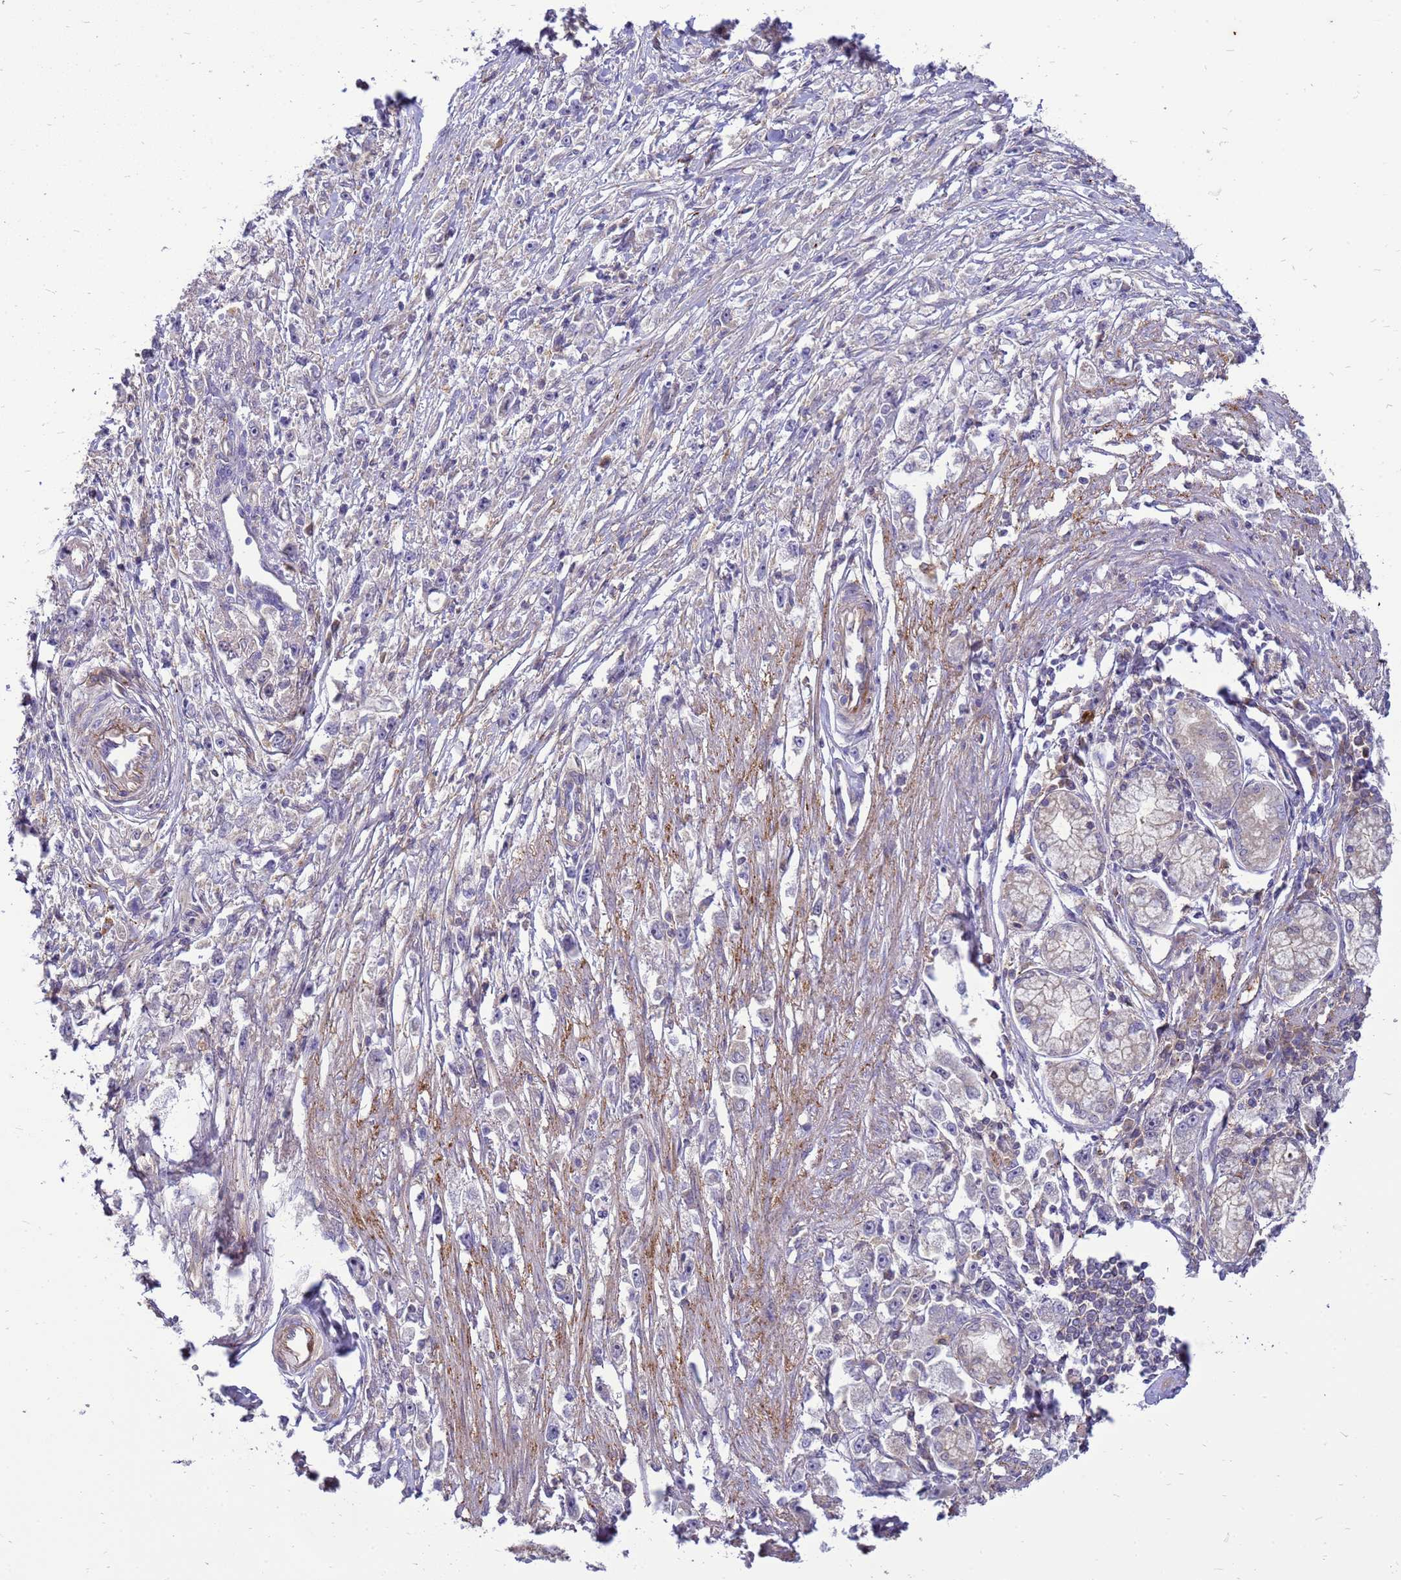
{"staining": {"intensity": "negative", "quantity": "none", "location": "none"}, "tissue": "stomach cancer", "cell_type": "Tumor cells", "image_type": "cancer", "snomed": [{"axis": "morphology", "description": "Adenocarcinoma, NOS"}, {"axis": "topography", "description": "Stomach"}], "caption": "IHC of human adenocarcinoma (stomach) shows no staining in tumor cells. (DAB (3,3'-diaminobenzidine) immunohistochemistry, high magnification).", "gene": "ENOPH1", "patient": {"sex": "female", "age": 59}}